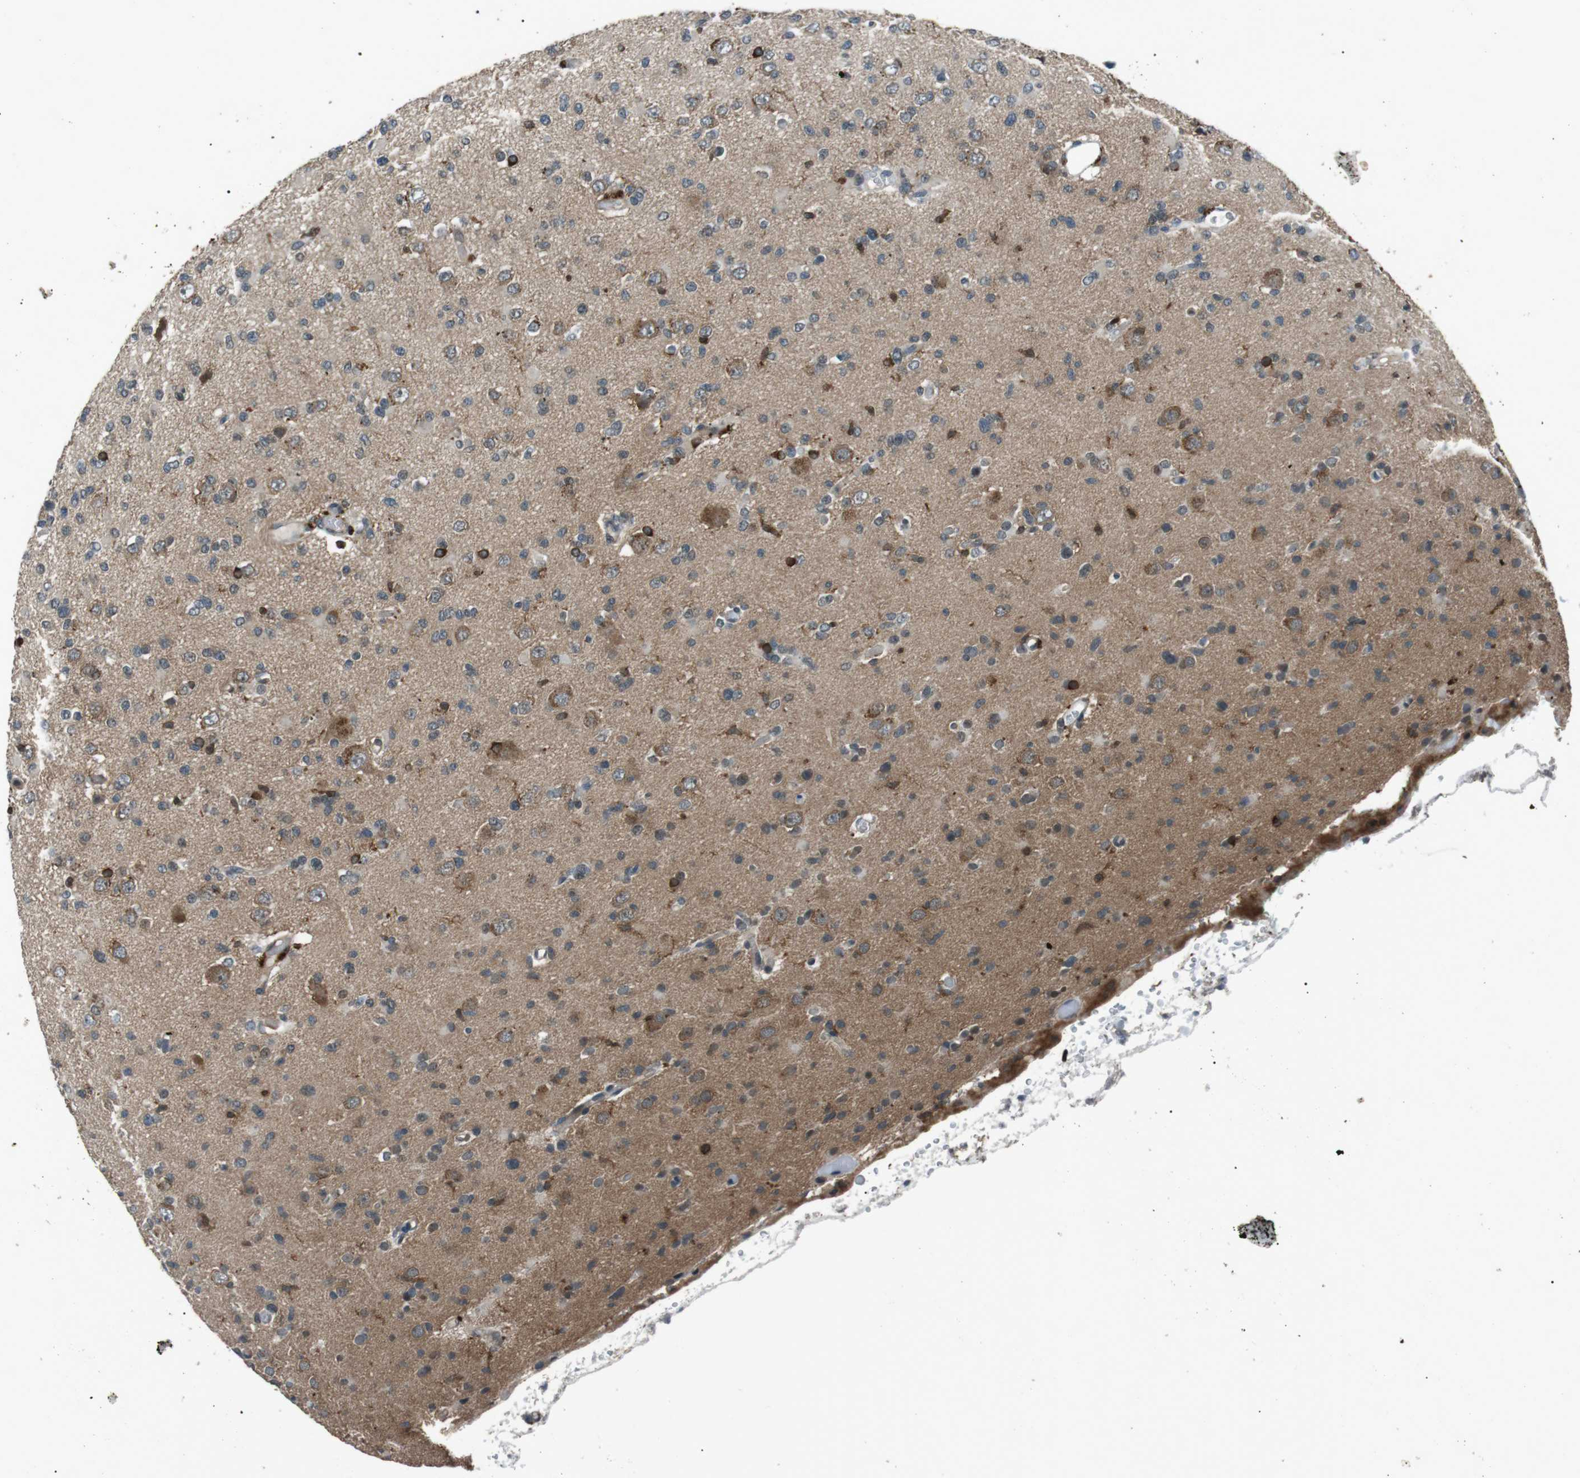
{"staining": {"intensity": "moderate", "quantity": "<25%", "location": "cytoplasmic/membranous"}, "tissue": "glioma", "cell_type": "Tumor cells", "image_type": "cancer", "snomed": [{"axis": "morphology", "description": "Glioma, malignant, Low grade"}, {"axis": "topography", "description": "Brain"}], "caption": "The micrograph demonstrates a brown stain indicating the presence of a protein in the cytoplasmic/membranous of tumor cells in glioma. (IHC, brightfield microscopy, high magnification).", "gene": "NEK7", "patient": {"sex": "female", "age": 22}}